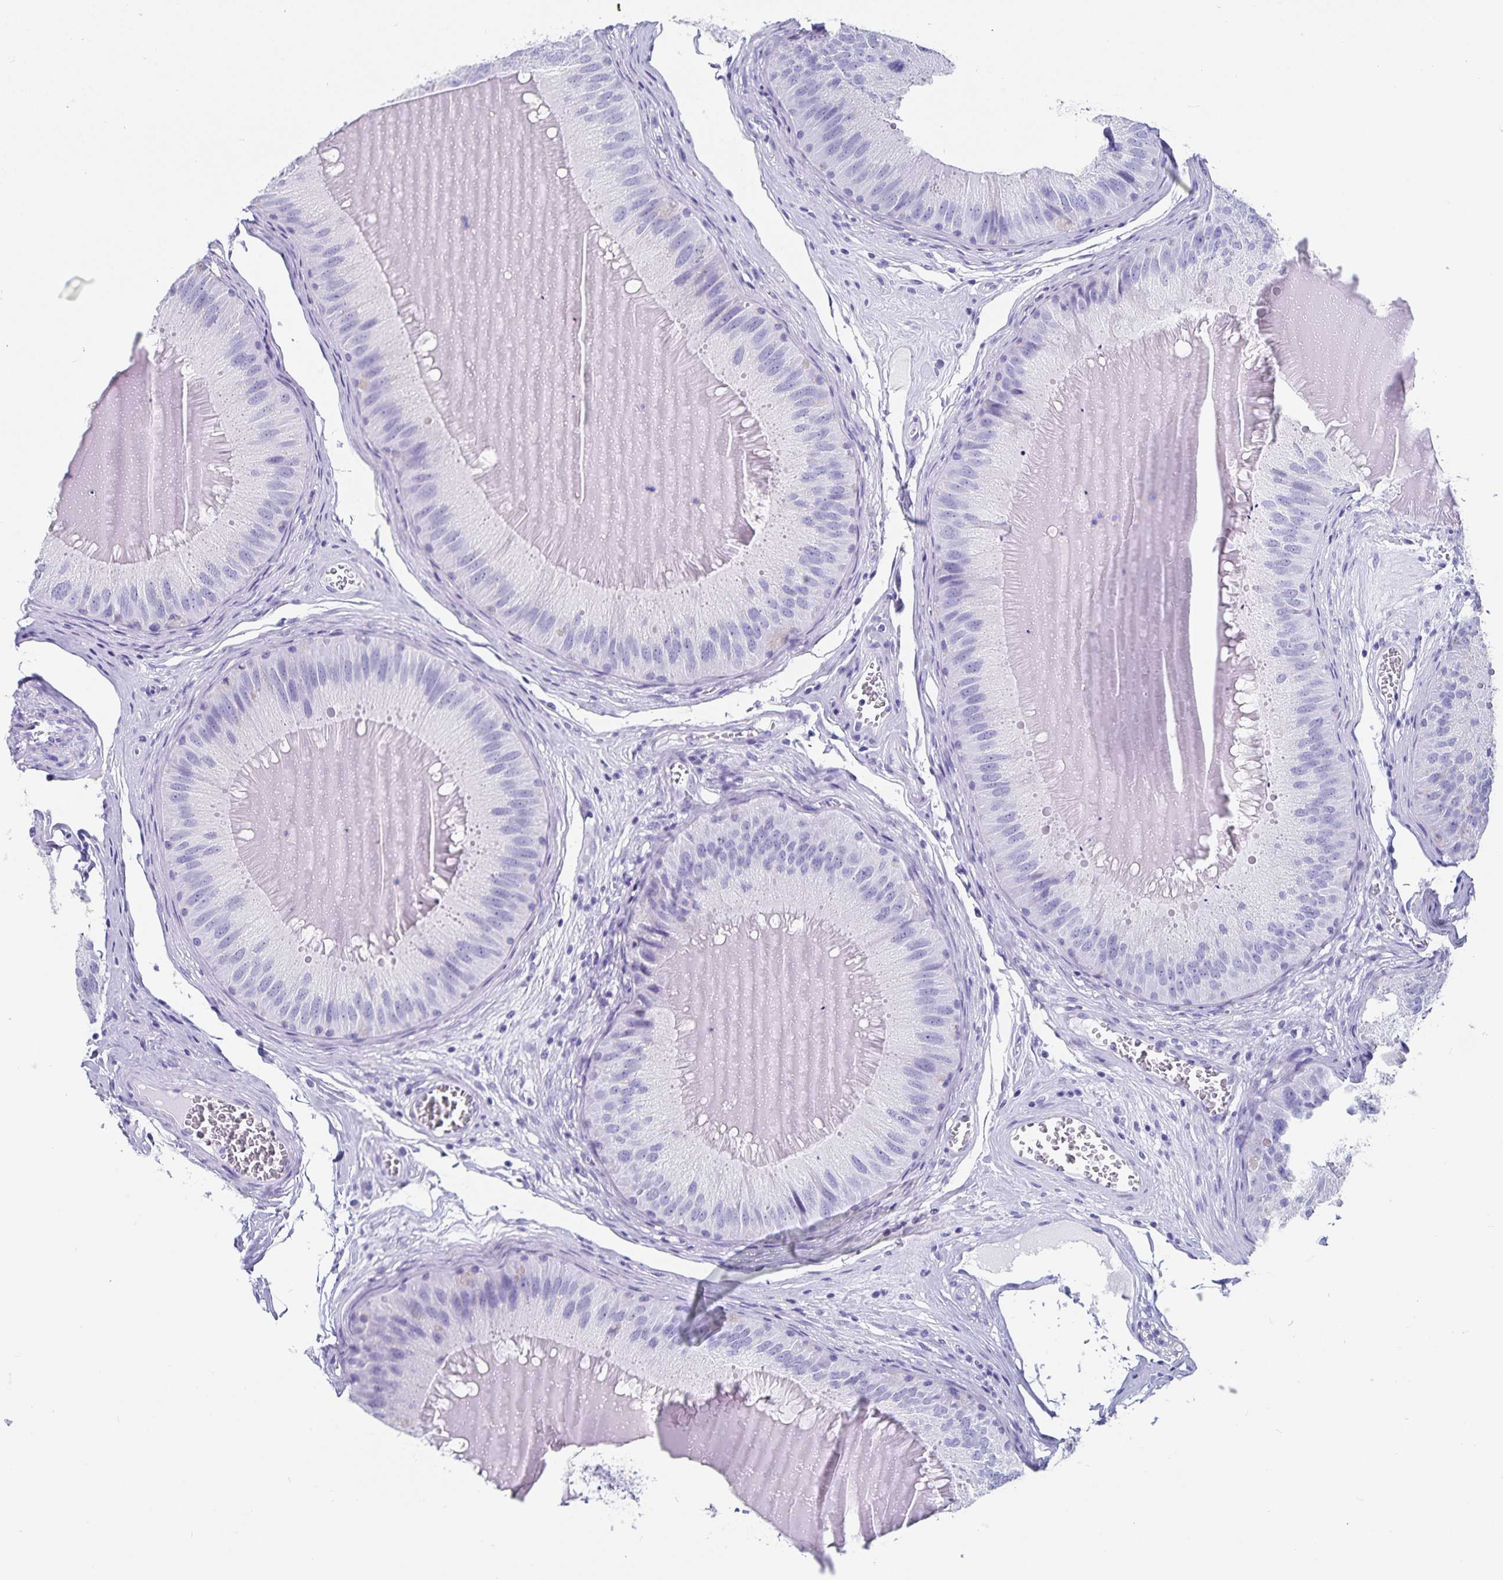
{"staining": {"intensity": "negative", "quantity": "none", "location": "none"}, "tissue": "epididymis", "cell_type": "Glandular cells", "image_type": "normal", "snomed": [{"axis": "morphology", "description": "Normal tissue, NOS"}, {"axis": "topography", "description": "Epididymis, spermatic cord, NOS"}], "caption": "The immunohistochemistry (IHC) micrograph has no significant positivity in glandular cells of epididymis. (DAB immunohistochemistry, high magnification).", "gene": "C19orf73", "patient": {"sex": "male", "age": 39}}